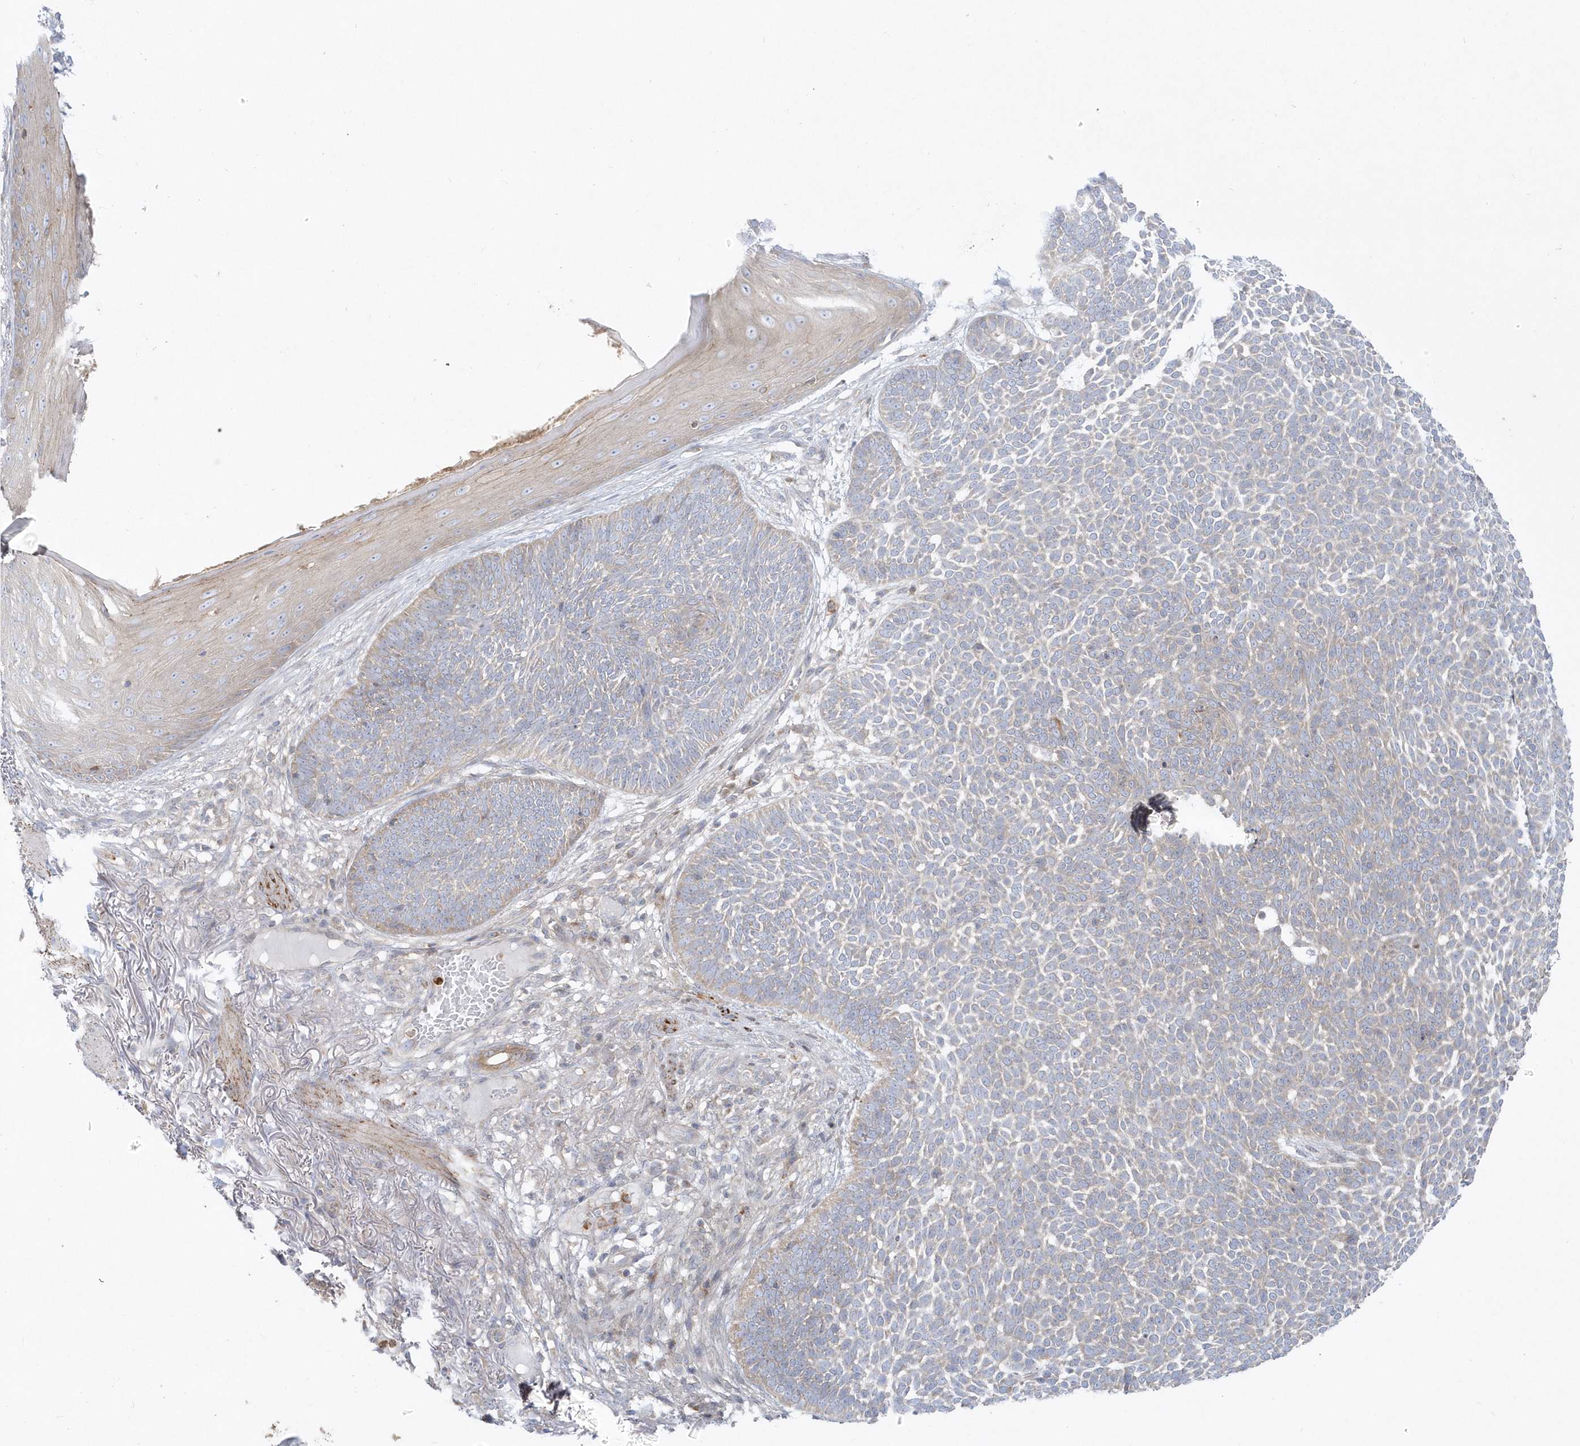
{"staining": {"intensity": "negative", "quantity": "none", "location": "none"}, "tissue": "skin cancer", "cell_type": "Tumor cells", "image_type": "cancer", "snomed": [{"axis": "morphology", "description": "Normal tissue, NOS"}, {"axis": "morphology", "description": "Basal cell carcinoma"}, {"axis": "topography", "description": "Skin"}], "caption": "Micrograph shows no significant protein staining in tumor cells of skin cancer. Nuclei are stained in blue.", "gene": "DNAJC18", "patient": {"sex": "male", "age": 64}}